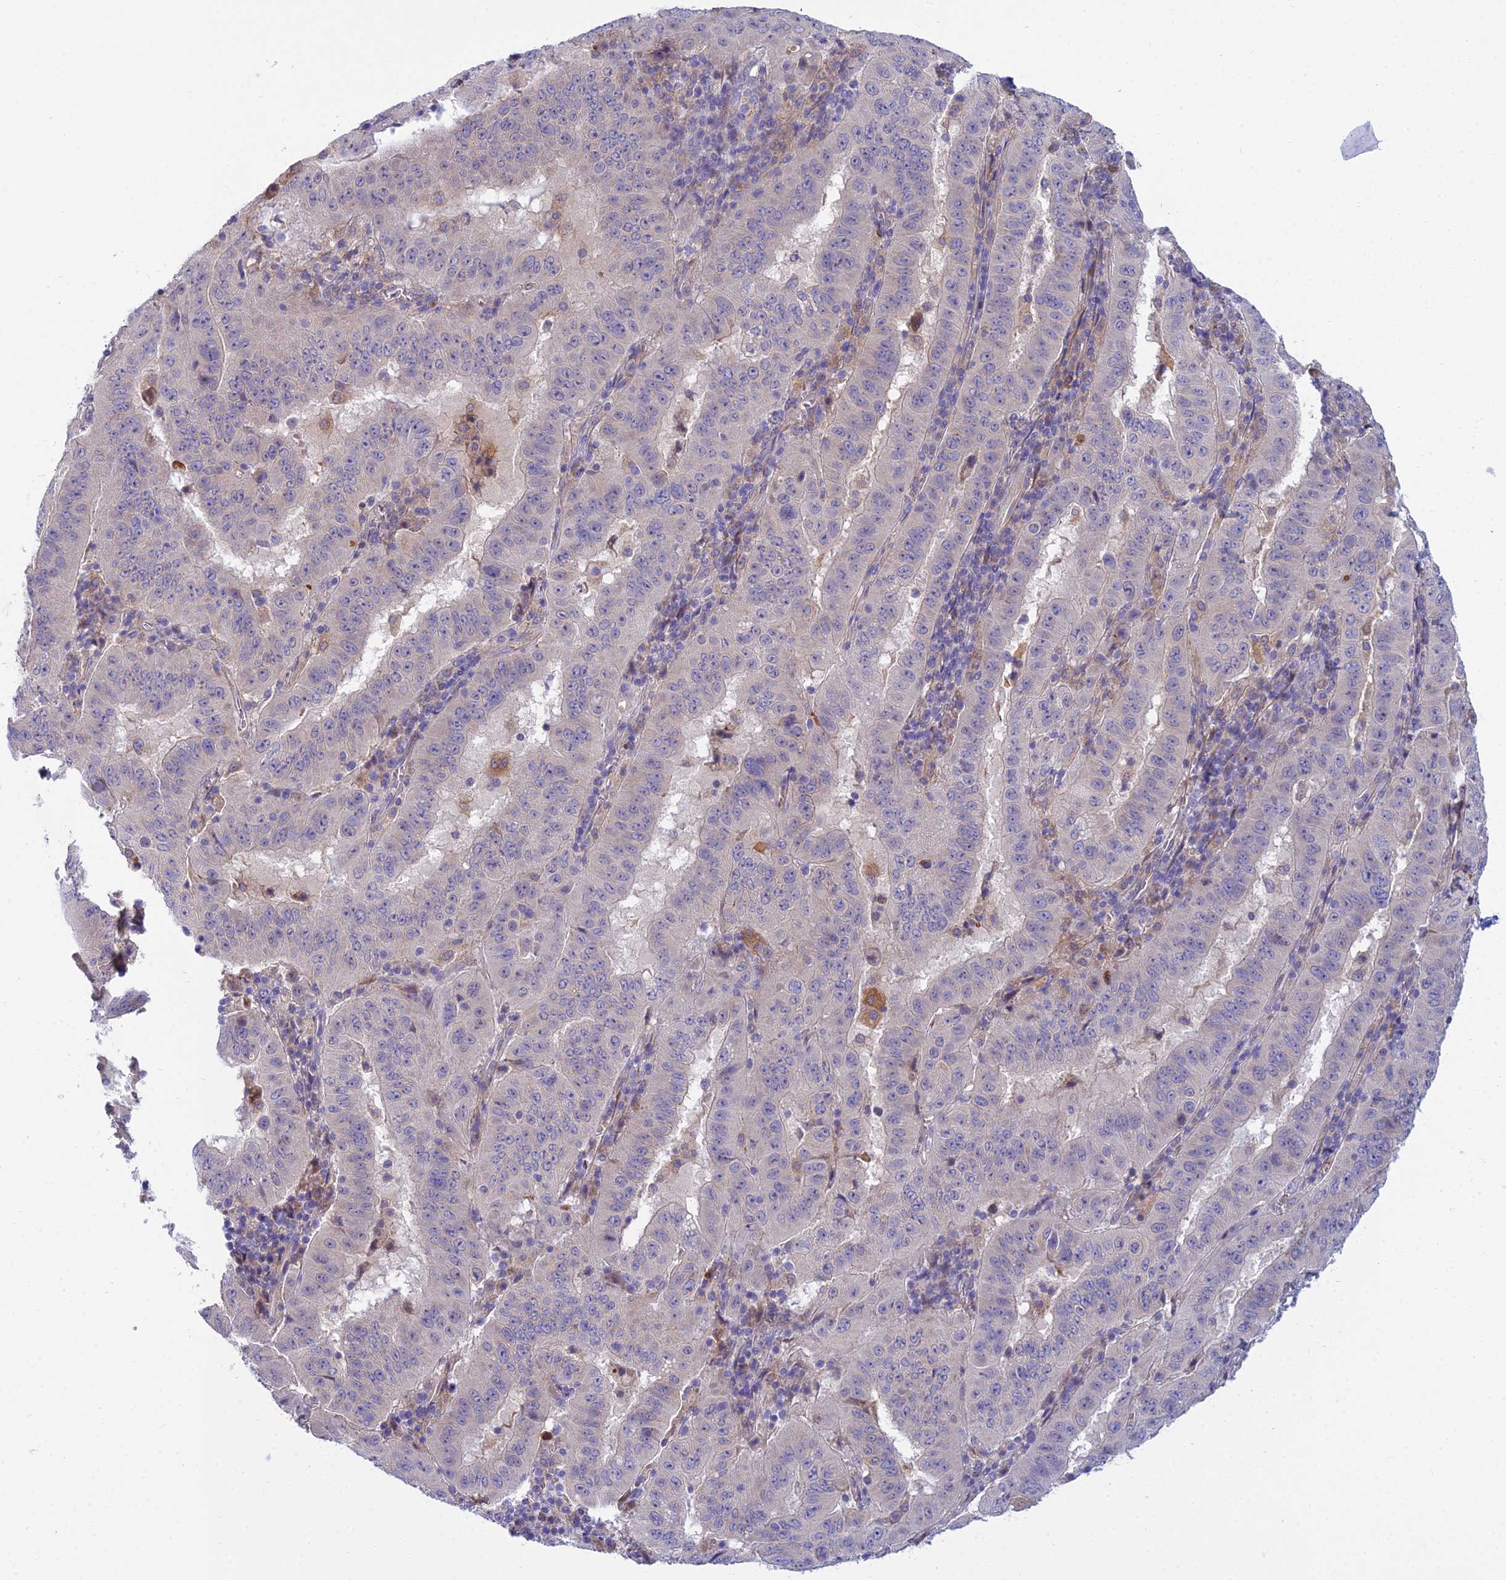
{"staining": {"intensity": "negative", "quantity": "none", "location": "none"}, "tissue": "pancreatic cancer", "cell_type": "Tumor cells", "image_type": "cancer", "snomed": [{"axis": "morphology", "description": "Adenocarcinoma, NOS"}, {"axis": "topography", "description": "Pancreas"}], "caption": "Immunohistochemistry photomicrograph of neoplastic tissue: pancreatic adenocarcinoma stained with DAB reveals no significant protein expression in tumor cells. The staining was performed using DAB (3,3'-diaminobenzidine) to visualize the protein expression in brown, while the nuclei were stained in blue with hematoxylin (Magnification: 20x).", "gene": "DUS2", "patient": {"sex": "male", "age": 63}}